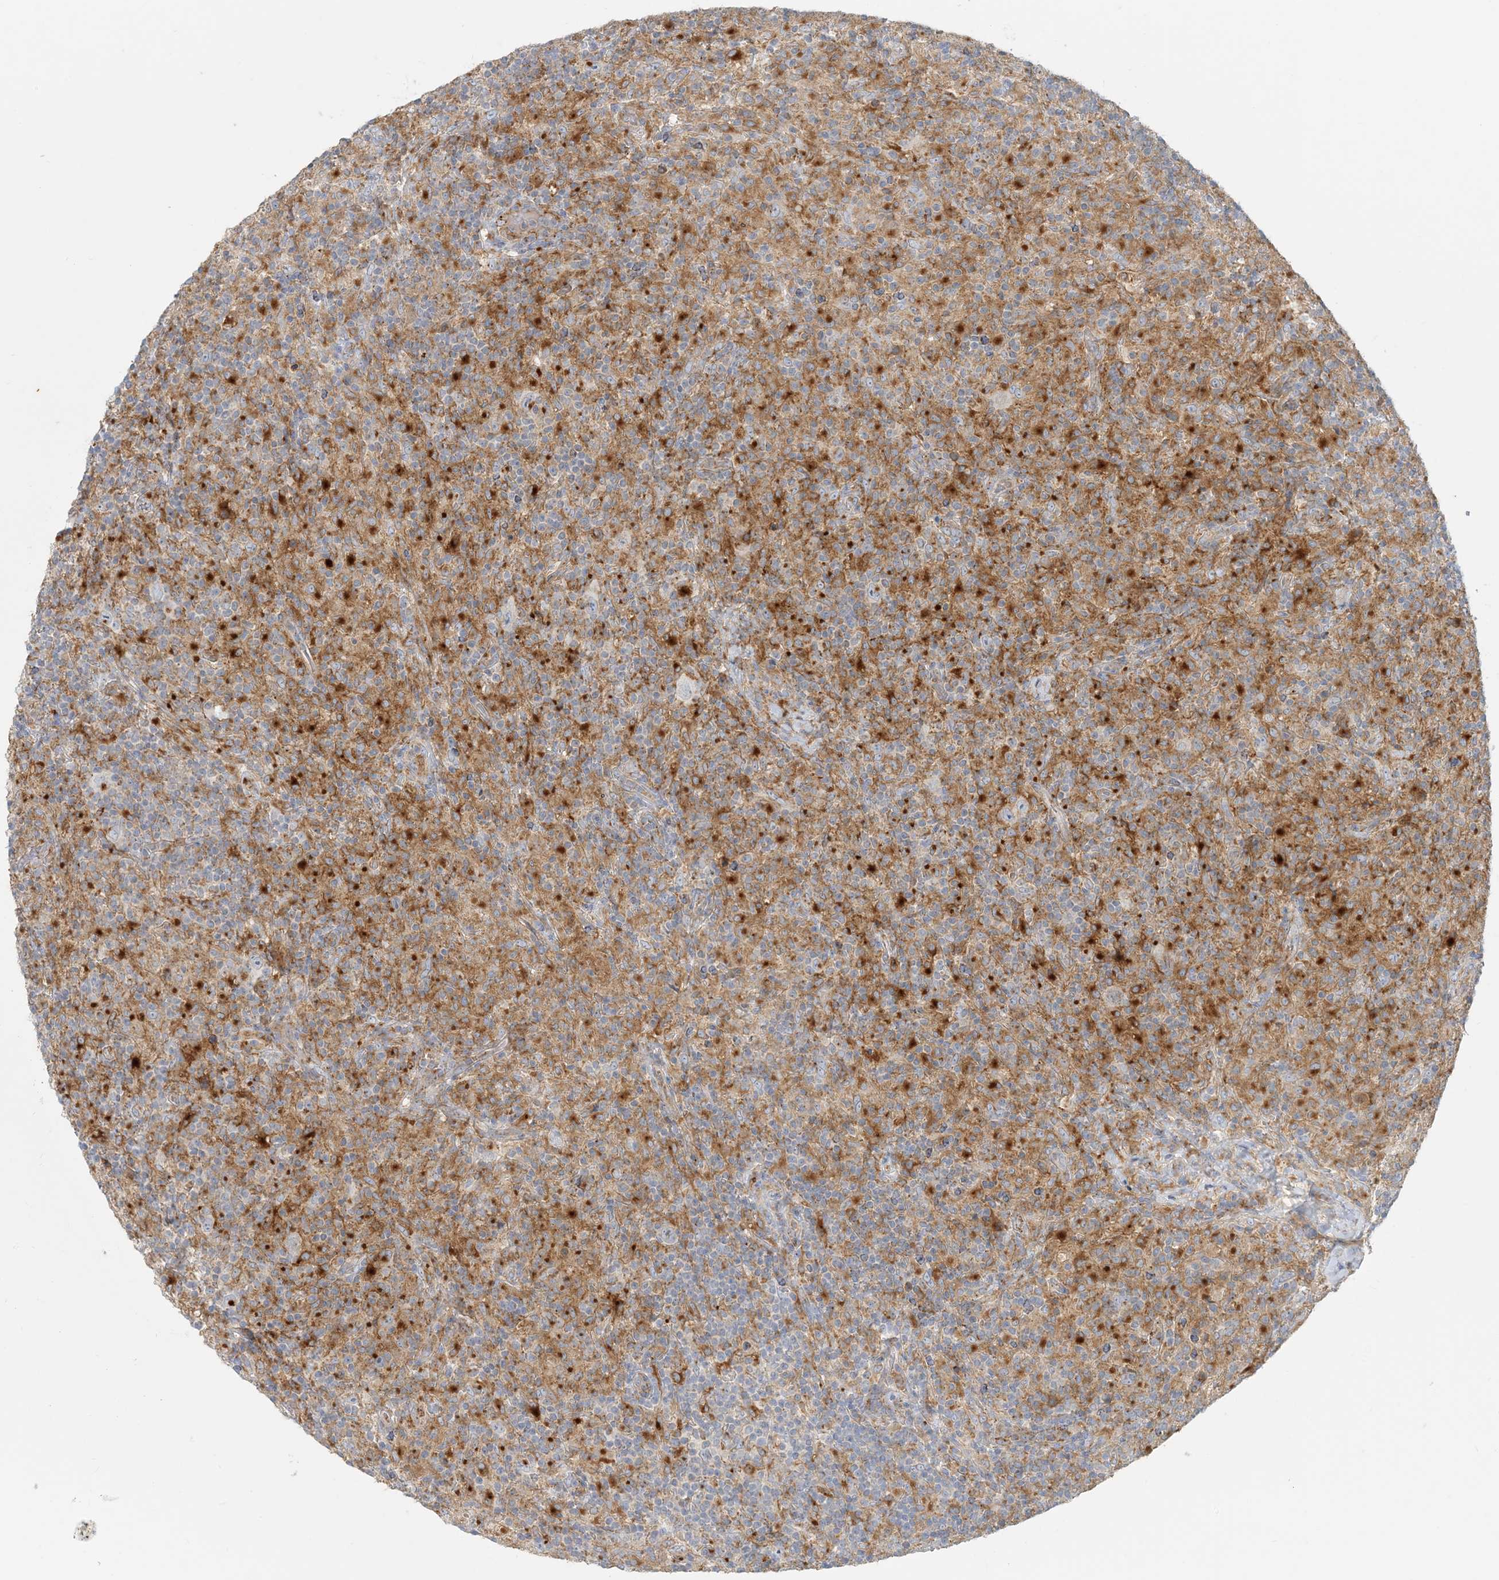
{"staining": {"intensity": "negative", "quantity": "none", "location": "none"}, "tissue": "lymphoma", "cell_type": "Tumor cells", "image_type": "cancer", "snomed": [{"axis": "morphology", "description": "Hodgkin's disease, NOS"}, {"axis": "topography", "description": "Lymph node"}], "caption": "High power microscopy photomicrograph of an immunohistochemistry image of Hodgkin's disease, revealing no significant expression in tumor cells.", "gene": "SPPL2A", "patient": {"sex": "male", "age": 70}}